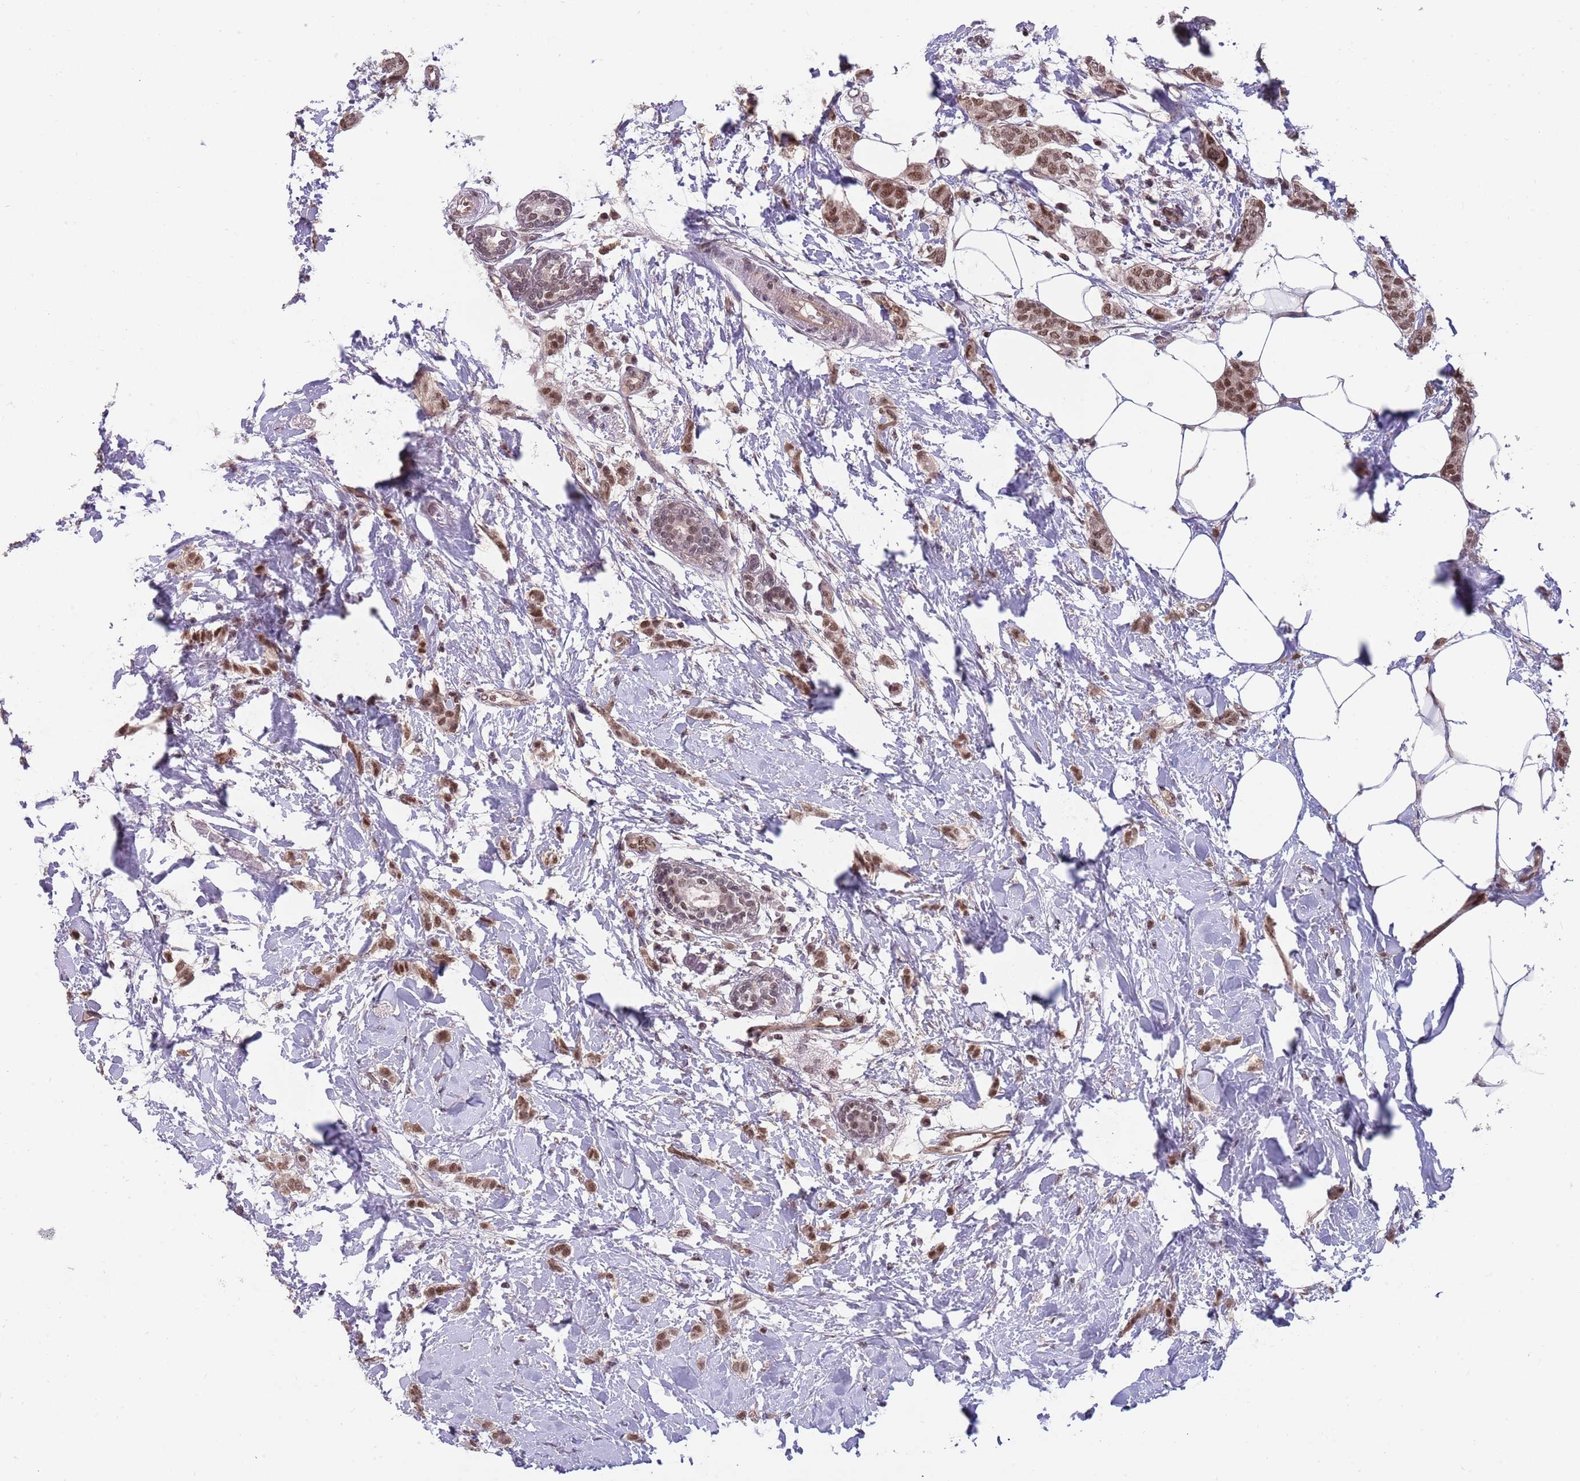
{"staining": {"intensity": "moderate", "quantity": ">75%", "location": "cytoplasmic/membranous,nuclear"}, "tissue": "breast cancer", "cell_type": "Tumor cells", "image_type": "cancer", "snomed": [{"axis": "morphology", "description": "Duct carcinoma"}, {"axis": "topography", "description": "Breast"}], "caption": "Moderate cytoplasmic/membranous and nuclear expression for a protein is identified in about >75% of tumor cells of breast cancer (intraductal carcinoma) using IHC.", "gene": "ZBTB7A", "patient": {"sex": "female", "age": 72}}